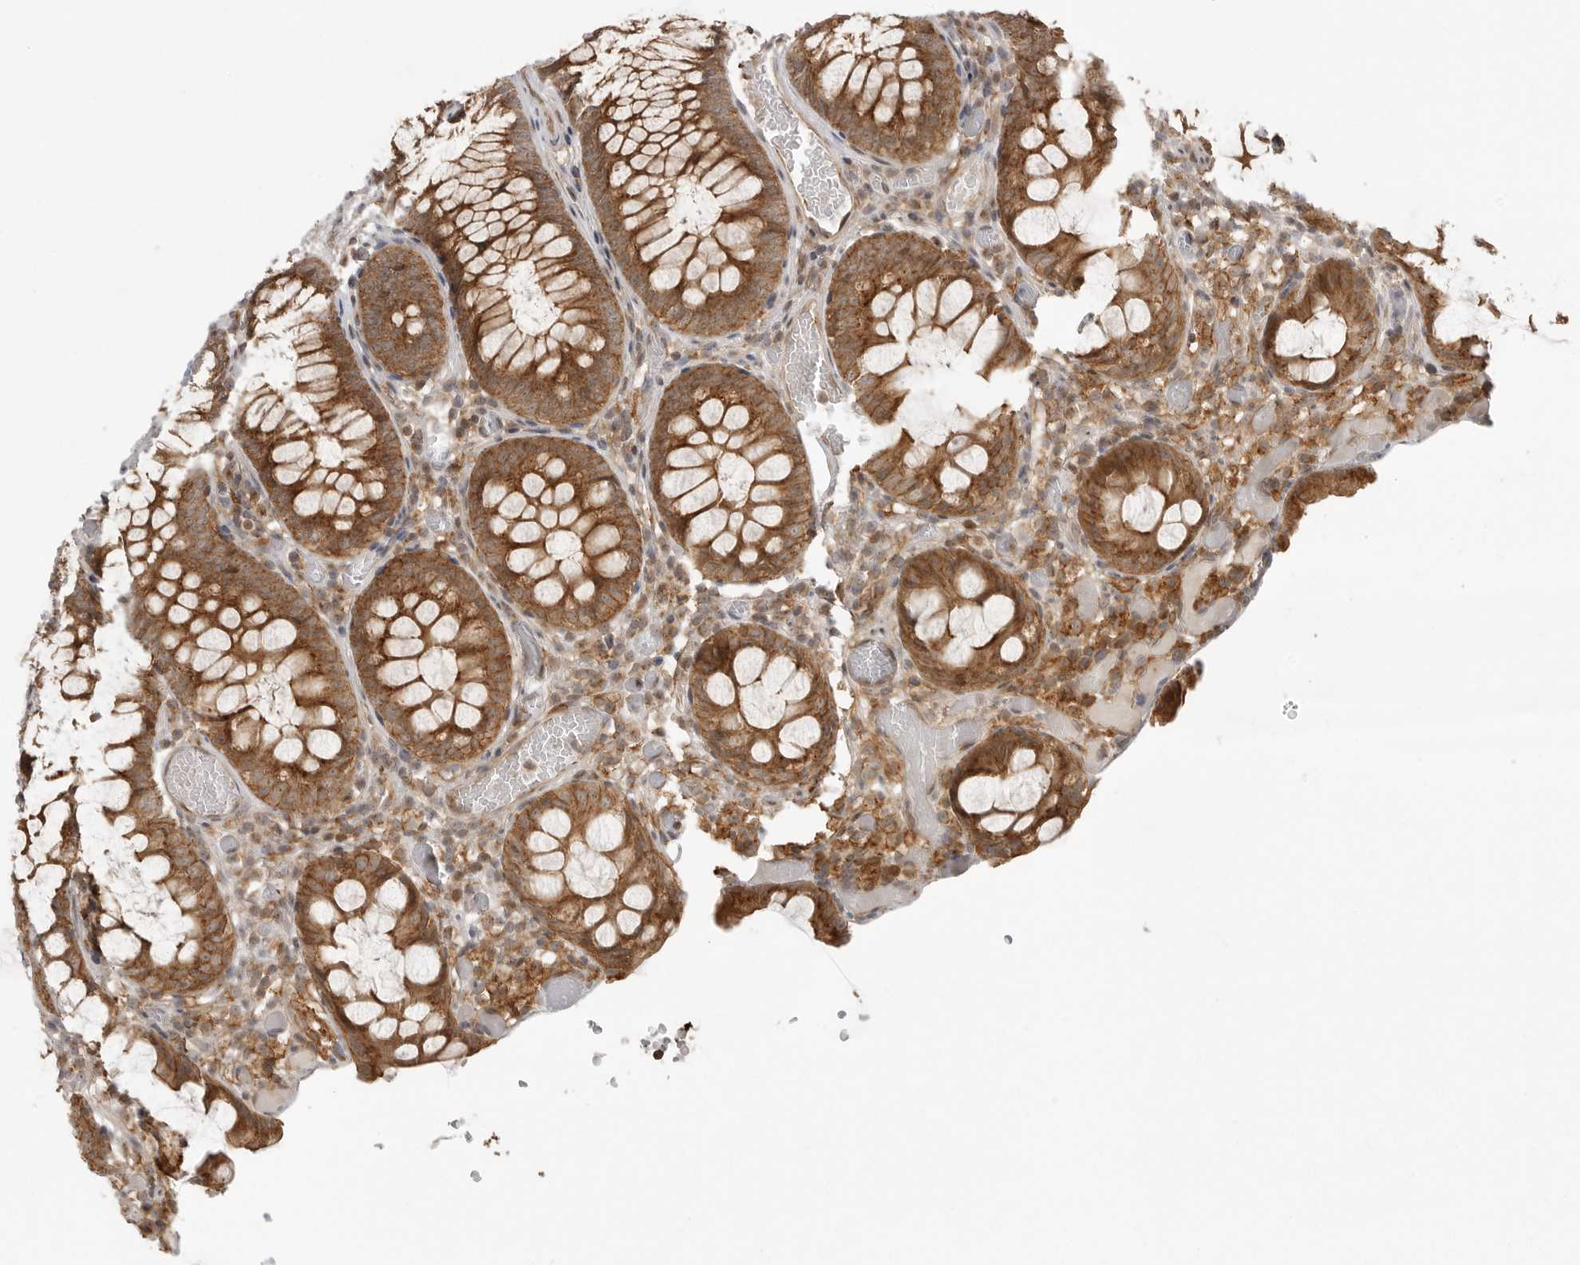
{"staining": {"intensity": "weak", "quantity": "25%-75%", "location": "cytoplasmic/membranous"}, "tissue": "colon", "cell_type": "Endothelial cells", "image_type": "normal", "snomed": [{"axis": "morphology", "description": "Normal tissue, NOS"}, {"axis": "topography", "description": "Colon"}], "caption": "Immunohistochemistry (IHC) image of benign colon stained for a protein (brown), which reveals low levels of weak cytoplasmic/membranous expression in about 25%-75% of endothelial cells.", "gene": "FAT3", "patient": {"sex": "male", "age": 14}}